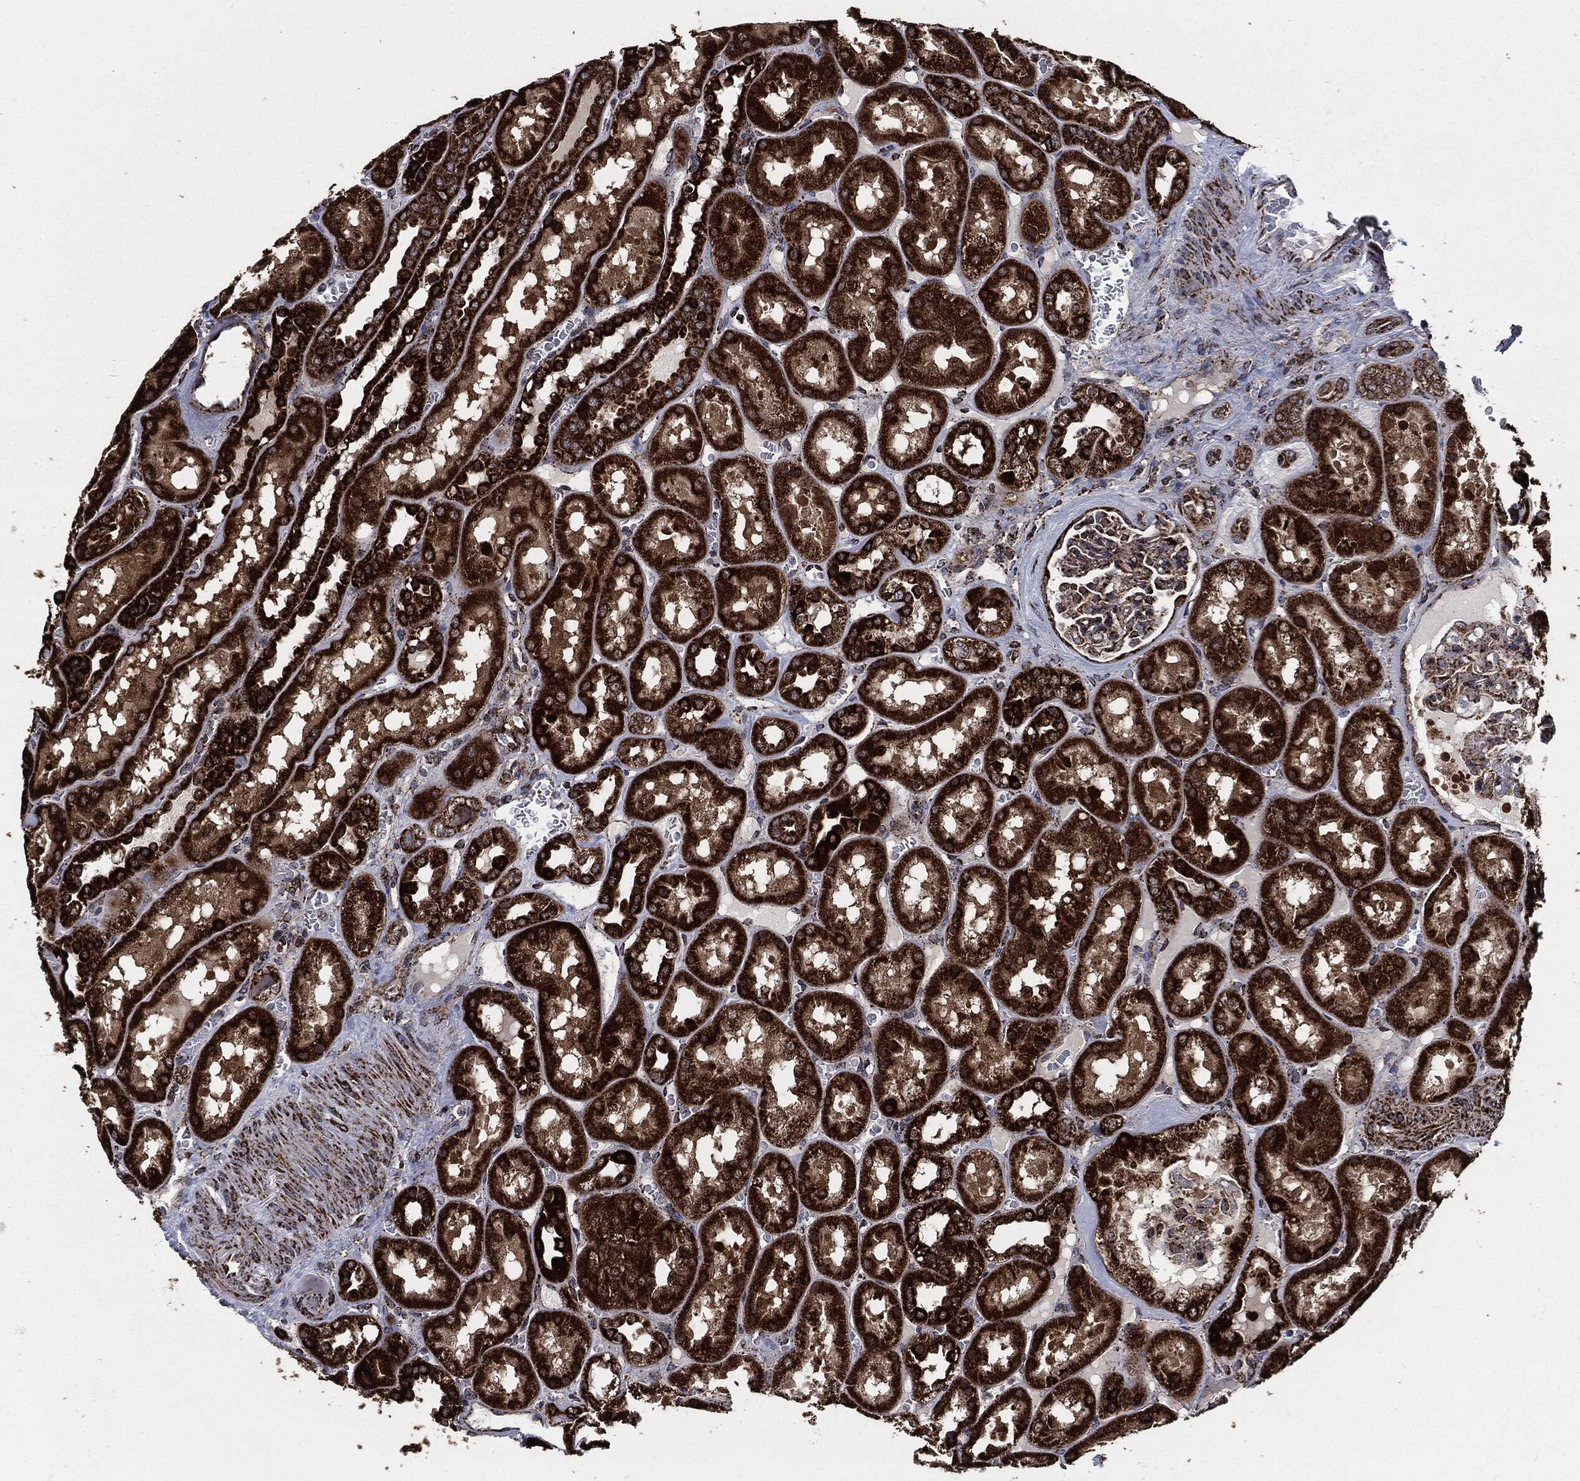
{"staining": {"intensity": "moderate", "quantity": "25%-75%", "location": "cytoplasmic/membranous"}, "tissue": "kidney", "cell_type": "Cells in glomeruli", "image_type": "normal", "snomed": [{"axis": "morphology", "description": "Normal tissue, NOS"}, {"axis": "topography", "description": "Kidney"}], "caption": "Unremarkable kidney demonstrates moderate cytoplasmic/membranous staining in about 25%-75% of cells in glomeruli, visualized by immunohistochemistry. (Stains: DAB in brown, nuclei in blue, Microscopy: brightfield microscopy at high magnification).", "gene": "FH", "patient": {"sex": "male", "age": 73}}